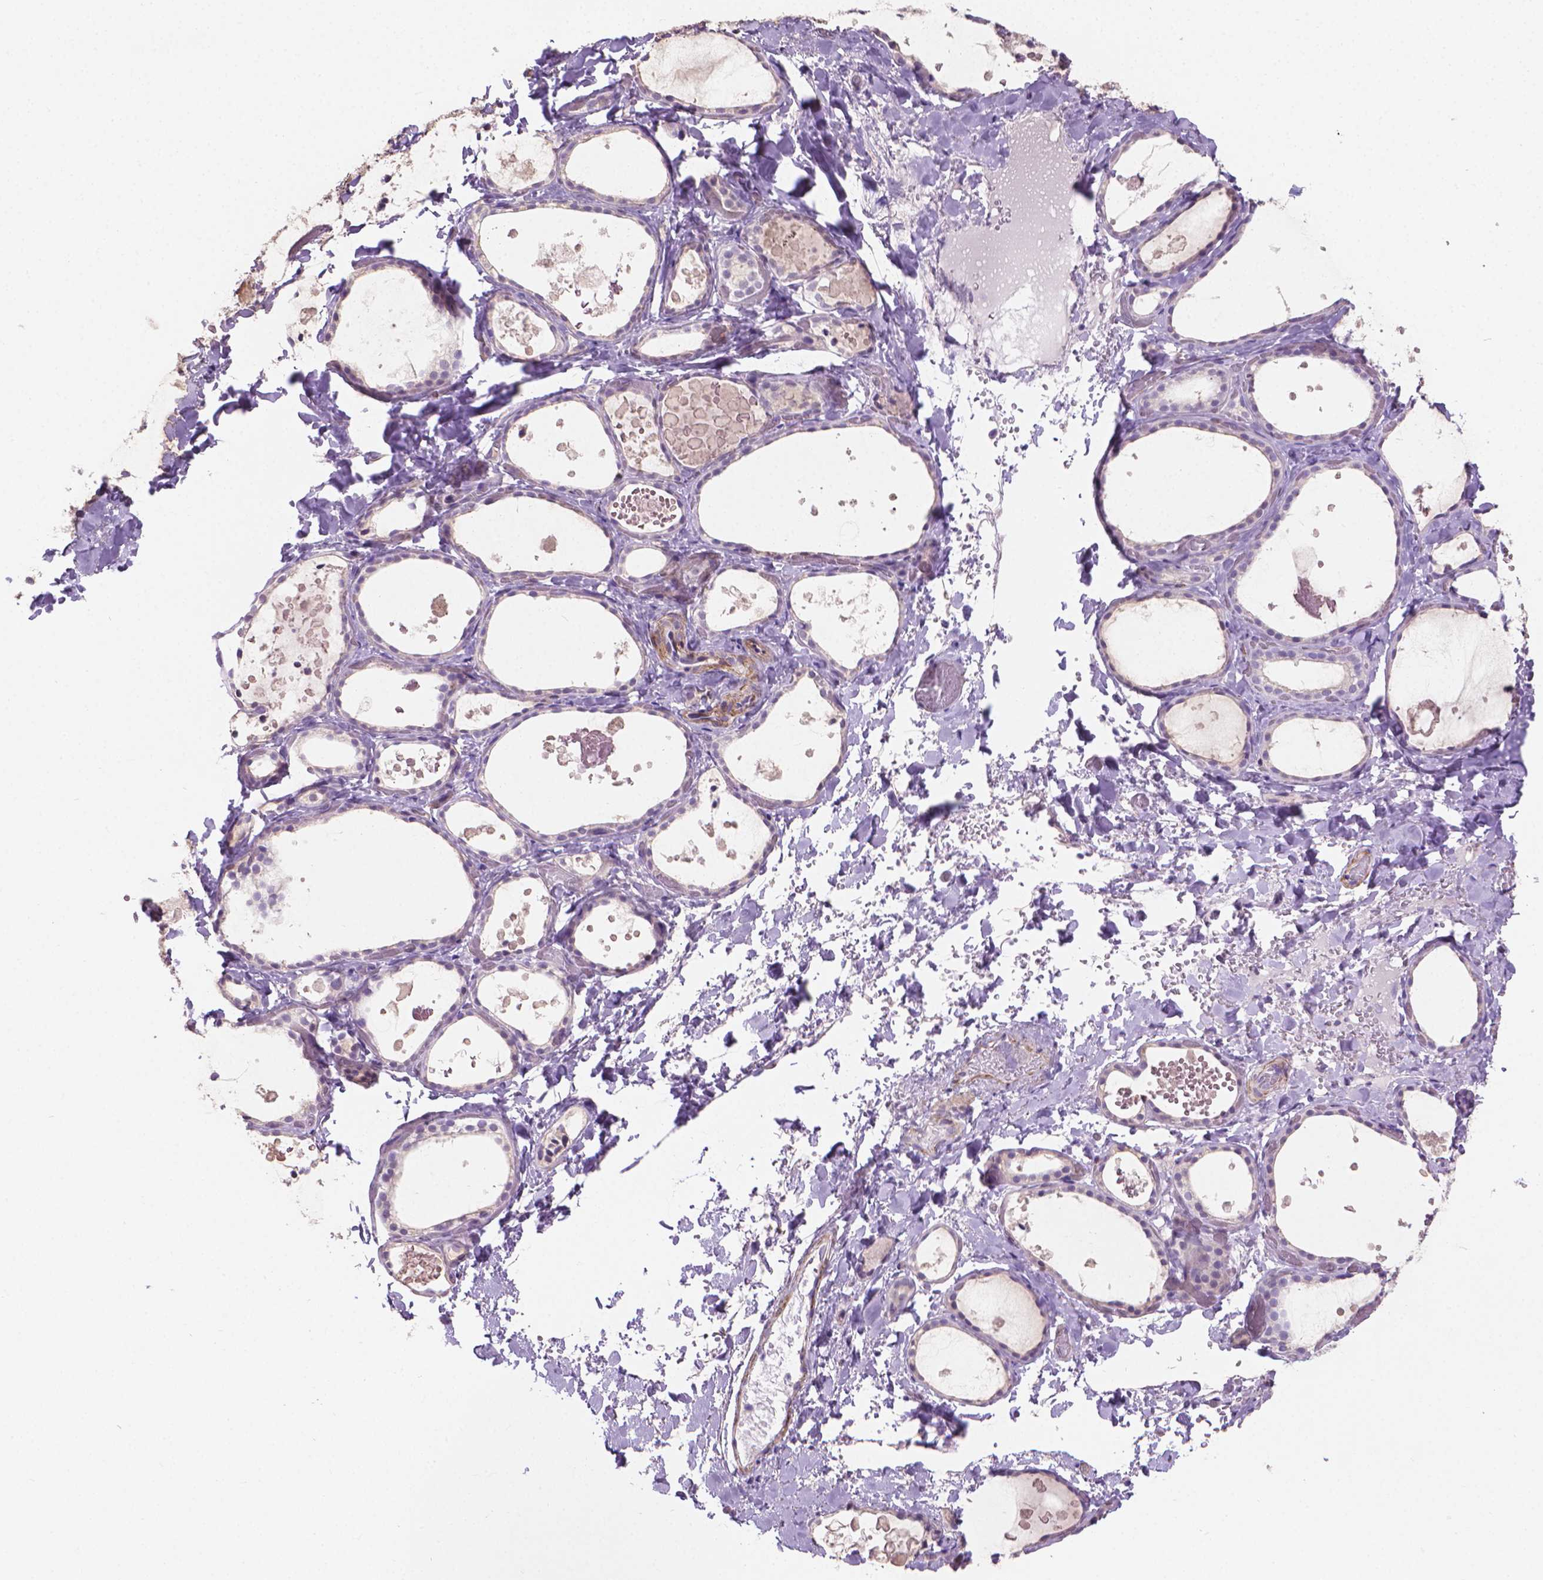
{"staining": {"intensity": "negative", "quantity": "none", "location": "none"}, "tissue": "thyroid gland", "cell_type": "Glandular cells", "image_type": "normal", "snomed": [{"axis": "morphology", "description": "Normal tissue, NOS"}, {"axis": "topography", "description": "Thyroid gland"}], "caption": "Thyroid gland was stained to show a protein in brown. There is no significant expression in glandular cells. The staining is performed using DAB brown chromogen with nuclei counter-stained in using hematoxylin.", "gene": "GSDMA", "patient": {"sex": "female", "age": 56}}